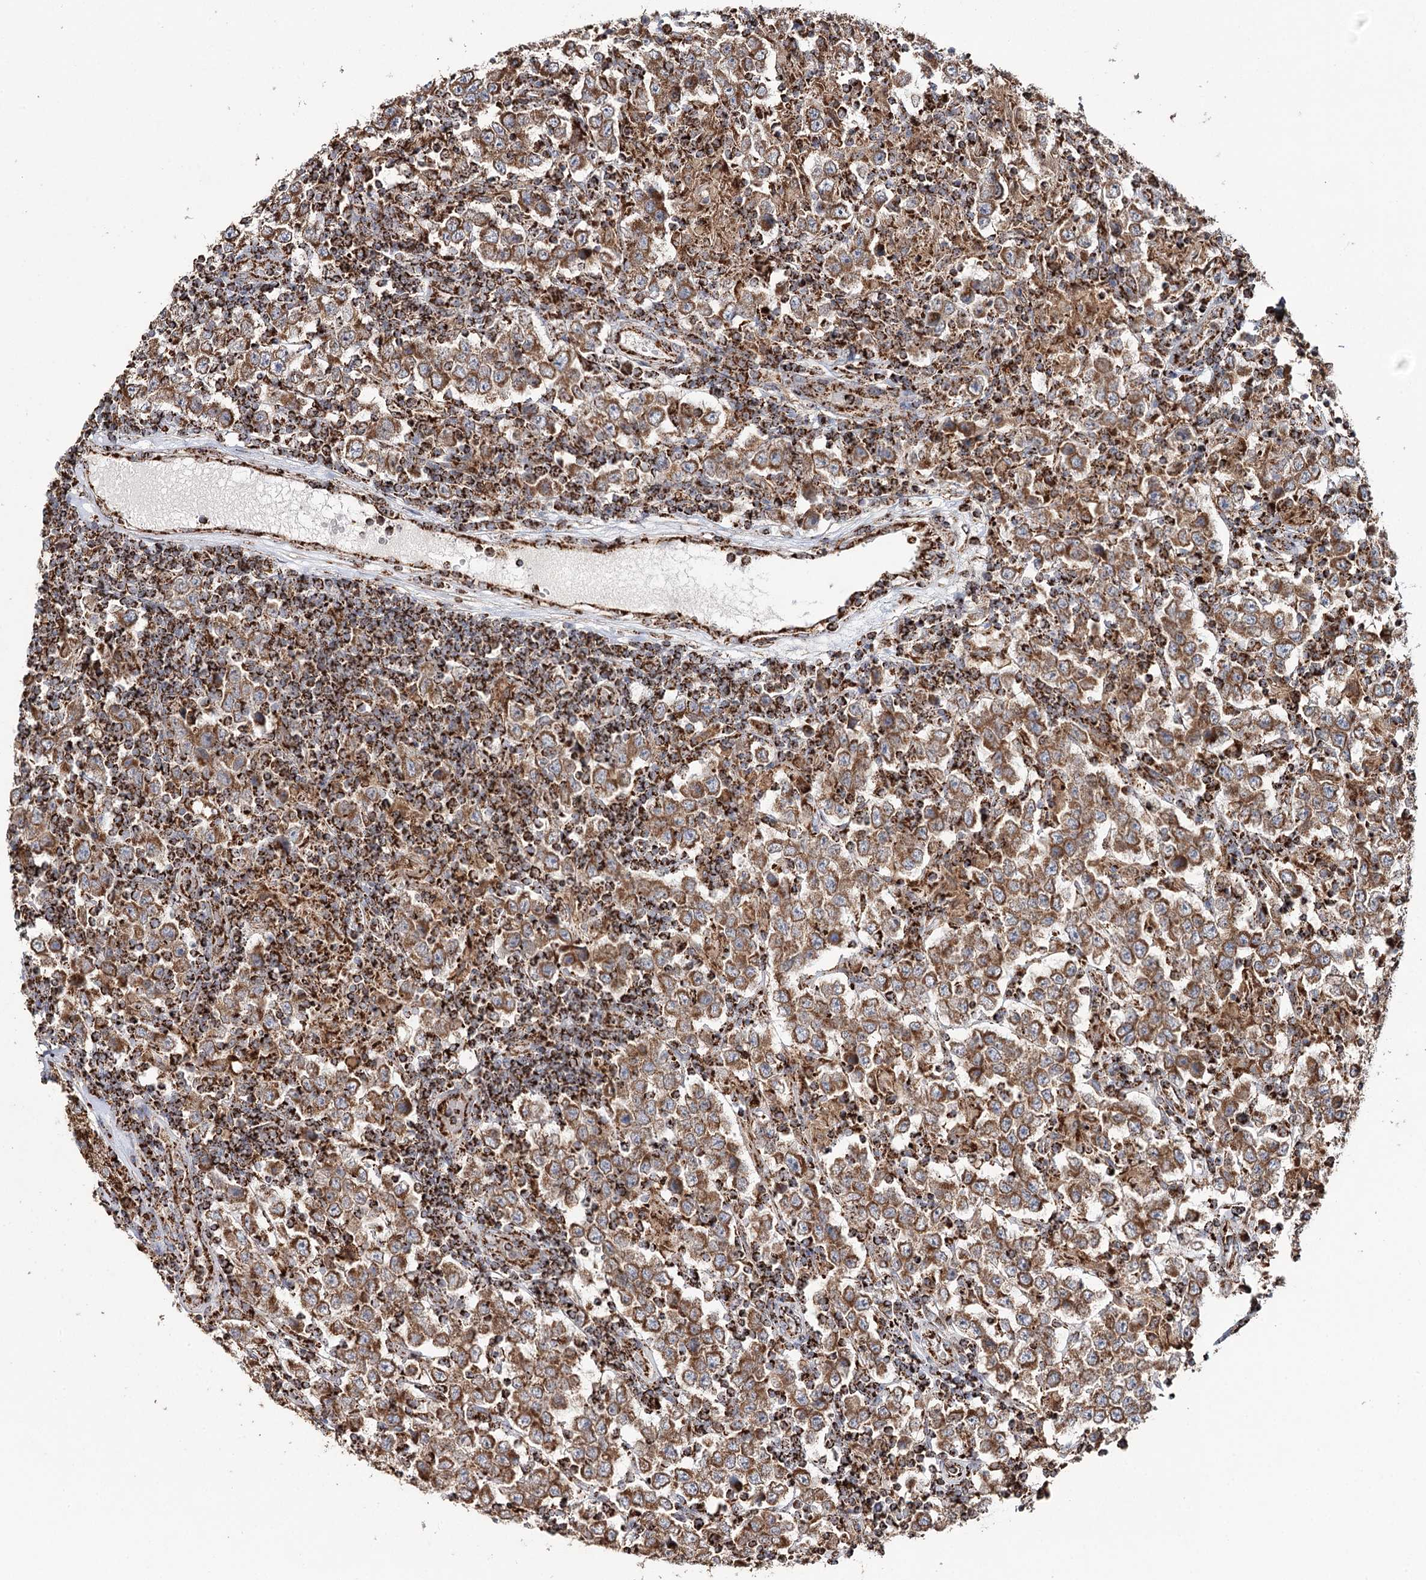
{"staining": {"intensity": "moderate", "quantity": ">75%", "location": "cytoplasmic/membranous"}, "tissue": "testis cancer", "cell_type": "Tumor cells", "image_type": "cancer", "snomed": [{"axis": "morphology", "description": "Normal tissue, NOS"}, {"axis": "morphology", "description": "Urothelial carcinoma, High grade"}, {"axis": "morphology", "description": "Seminoma, NOS"}, {"axis": "morphology", "description": "Carcinoma, Embryonal, NOS"}, {"axis": "topography", "description": "Urinary bladder"}, {"axis": "topography", "description": "Testis"}], "caption": "Protein staining reveals moderate cytoplasmic/membranous staining in about >75% of tumor cells in testis cancer.", "gene": "APH1A", "patient": {"sex": "male", "age": 41}}